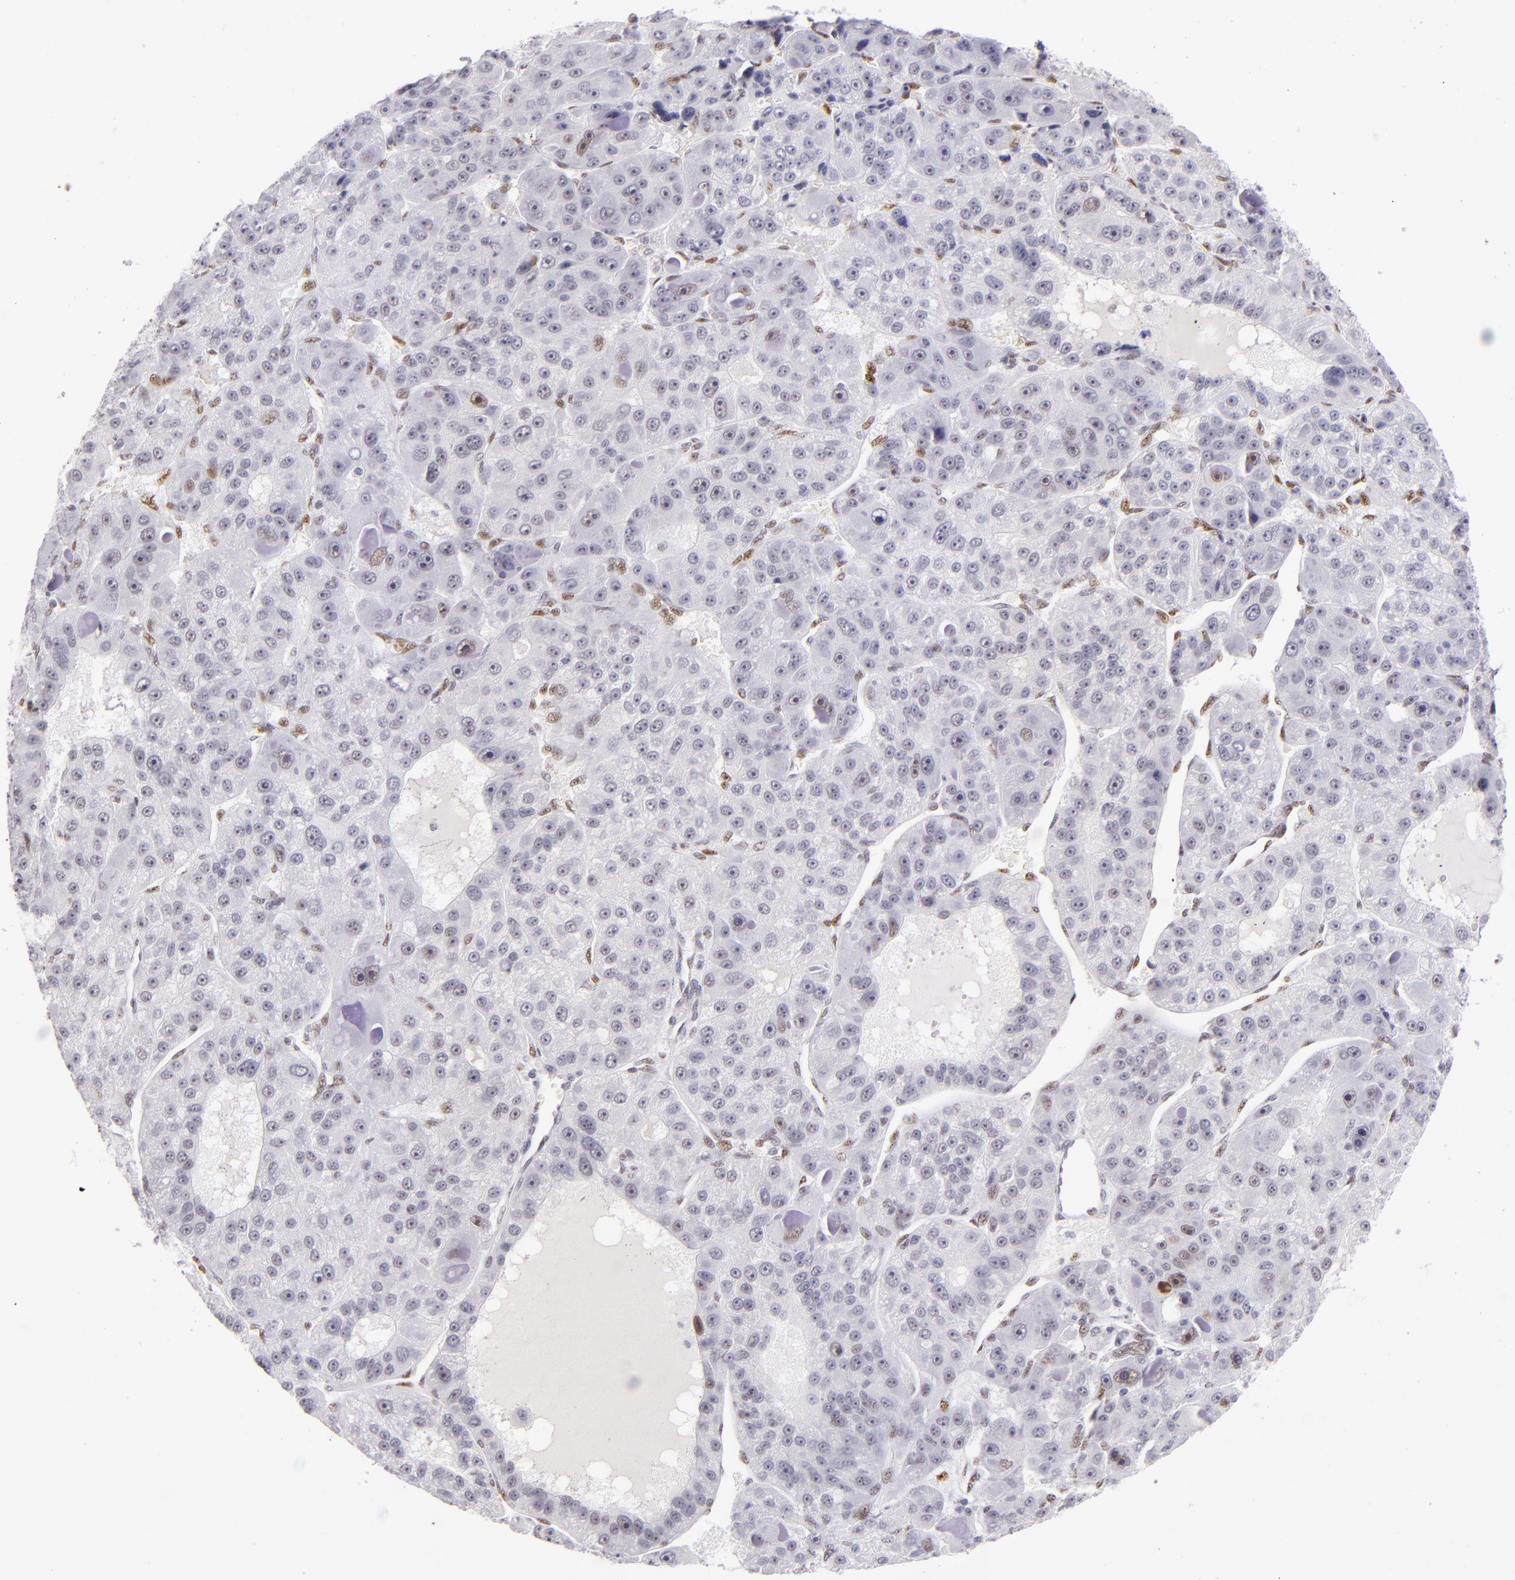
{"staining": {"intensity": "weak", "quantity": "<25%", "location": "nuclear"}, "tissue": "liver cancer", "cell_type": "Tumor cells", "image_type": "cancer", "snomed": [{"axis": "morphology", "description": "Carcinoma, Hepatocellular, NOS"}, {"axis": "topography", "description": "Liver"}], "caption": "This micrograph is of hepatocellular carcinoma (liver) stained with IHC to label a protein in brown with the nuclei are counter-stained blue. There is no positivity in tumor cells.", "gene": "TOP3A", "patient": {"sex": "male", "age": 76}}